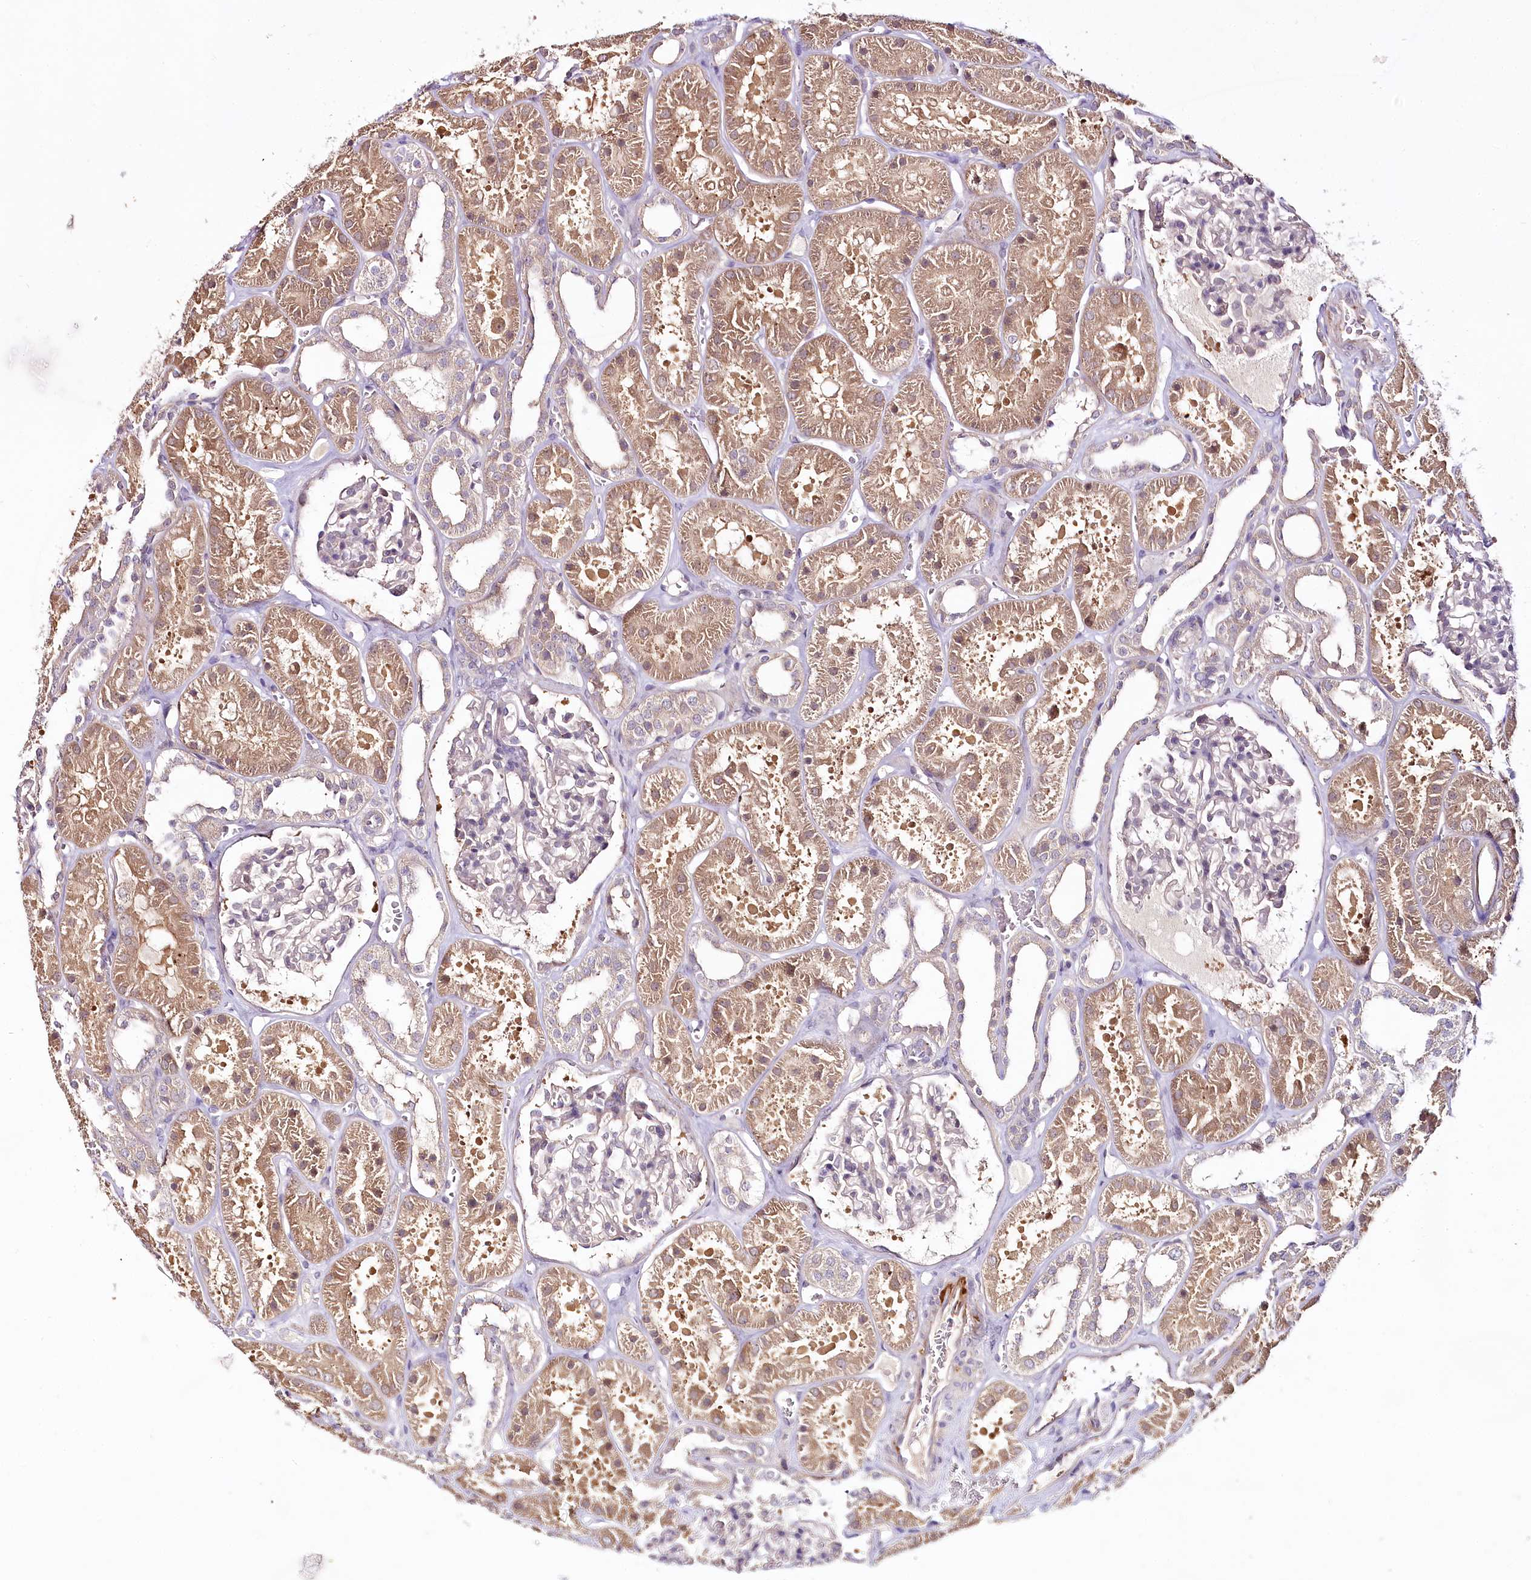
{"staining": {"intensity": "negative", "quantity": "none", "location": "none"}, "tissue": "kidney", "cell_type": "Cells in glomeruli", "image_type": "normal", "snomed": [{"axis": "morphology", "description": "Normal tissue, NOS"}, {"axis": "topography", "description": "Kidney"}], "caption": "Kidney was stained to show a protein in brown. There is no significant staining in cells in glomeruli. (Stains: DAB immunohistochemistry with hematoxylin counter stain, Microscopy: brightfield microscopy at high magnification).", "gene": "VWA5A", "patient": {"sex": "female", "age": 41}}